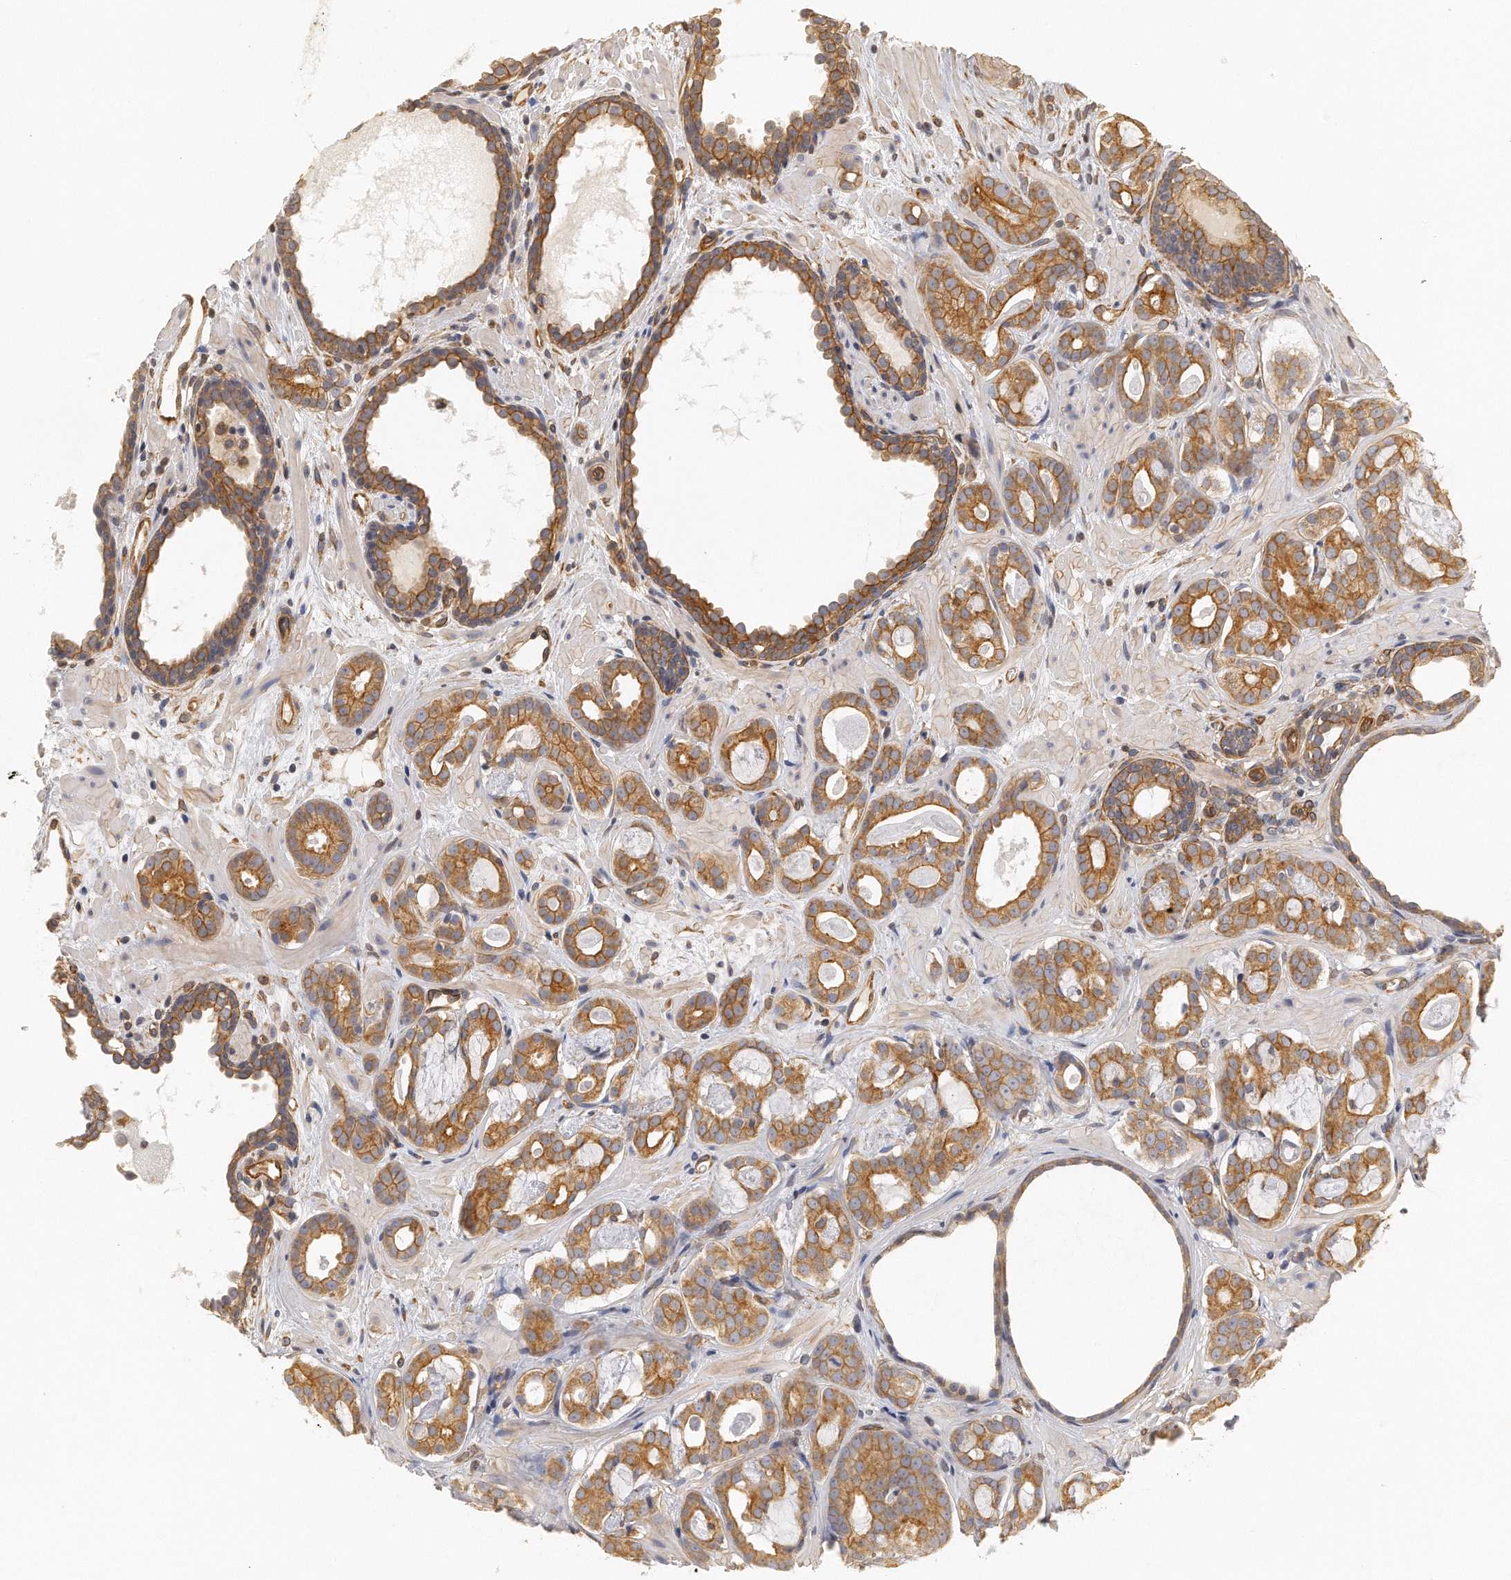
{"staining": {"intensity": "moderate", "quantity": ">75%", "location": "cytoplasmic/membranous"}, "tissue": "prostate cancer", "cell_type": "Tumor cells", "image_type": "cancer", "snomed": [{"axis": "morphology", "description": "Adenocarcinoma, Low grade"}, {"axis": "topography", "description": "Prostate"}], "caption": "A medium amount of moderate cytoplasmic/membranous positivity is seen in approximately >75% of tumor cells in prostate low-grade adenocarcinoma tissue. (DAB (3,3'-diaminobenzidine) IHC, brown staining for protein, blue staining for nuclei).", "gene": "CHST7", "patient": {"sex": "male", "age": 57}}